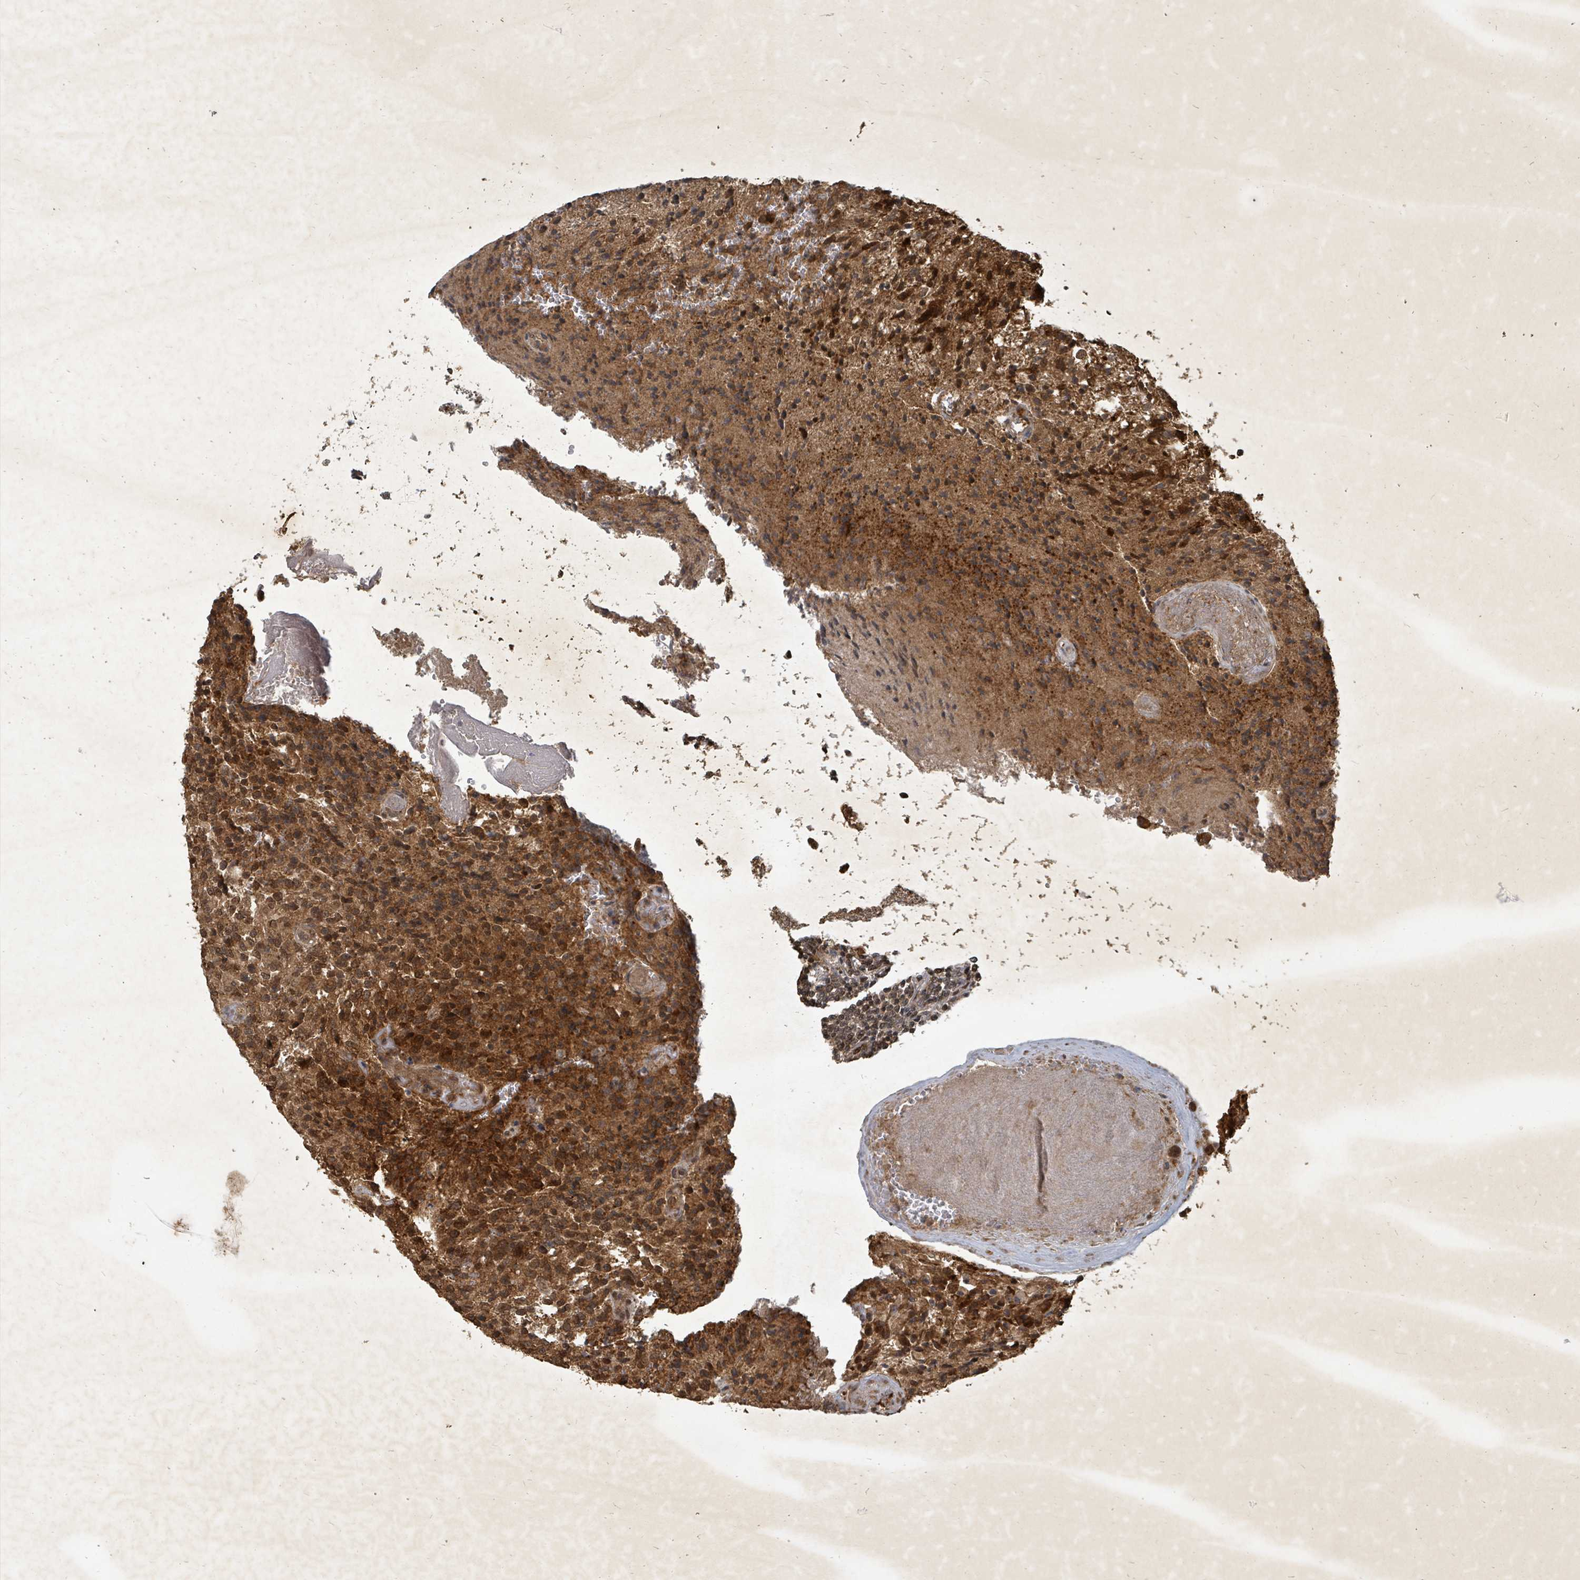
{"staining": {"intensity": "strong", "quantity": ">75%", "location": "cytoplasmic/membranous,nuclear"}, "tissue": "glioma", "cell_type": "Tumor cells", "image_type": "cancer", "snomed": [{"axis": "morphology", "description": "Normal tissue, NOS"}, {"axis": "morphology", "description": "Glioma, malignant, High grade"}, {"axis": "topography", "description": "Cerebral cortex"}], "caption": "A brown stain shows strong cytoplasmic/membranous and nuclear expression of a protein in human malignant glioma (high-grade) tumor cells.", "gene": "KDM4E", "patient": {"sex": "male", "age": 56}}